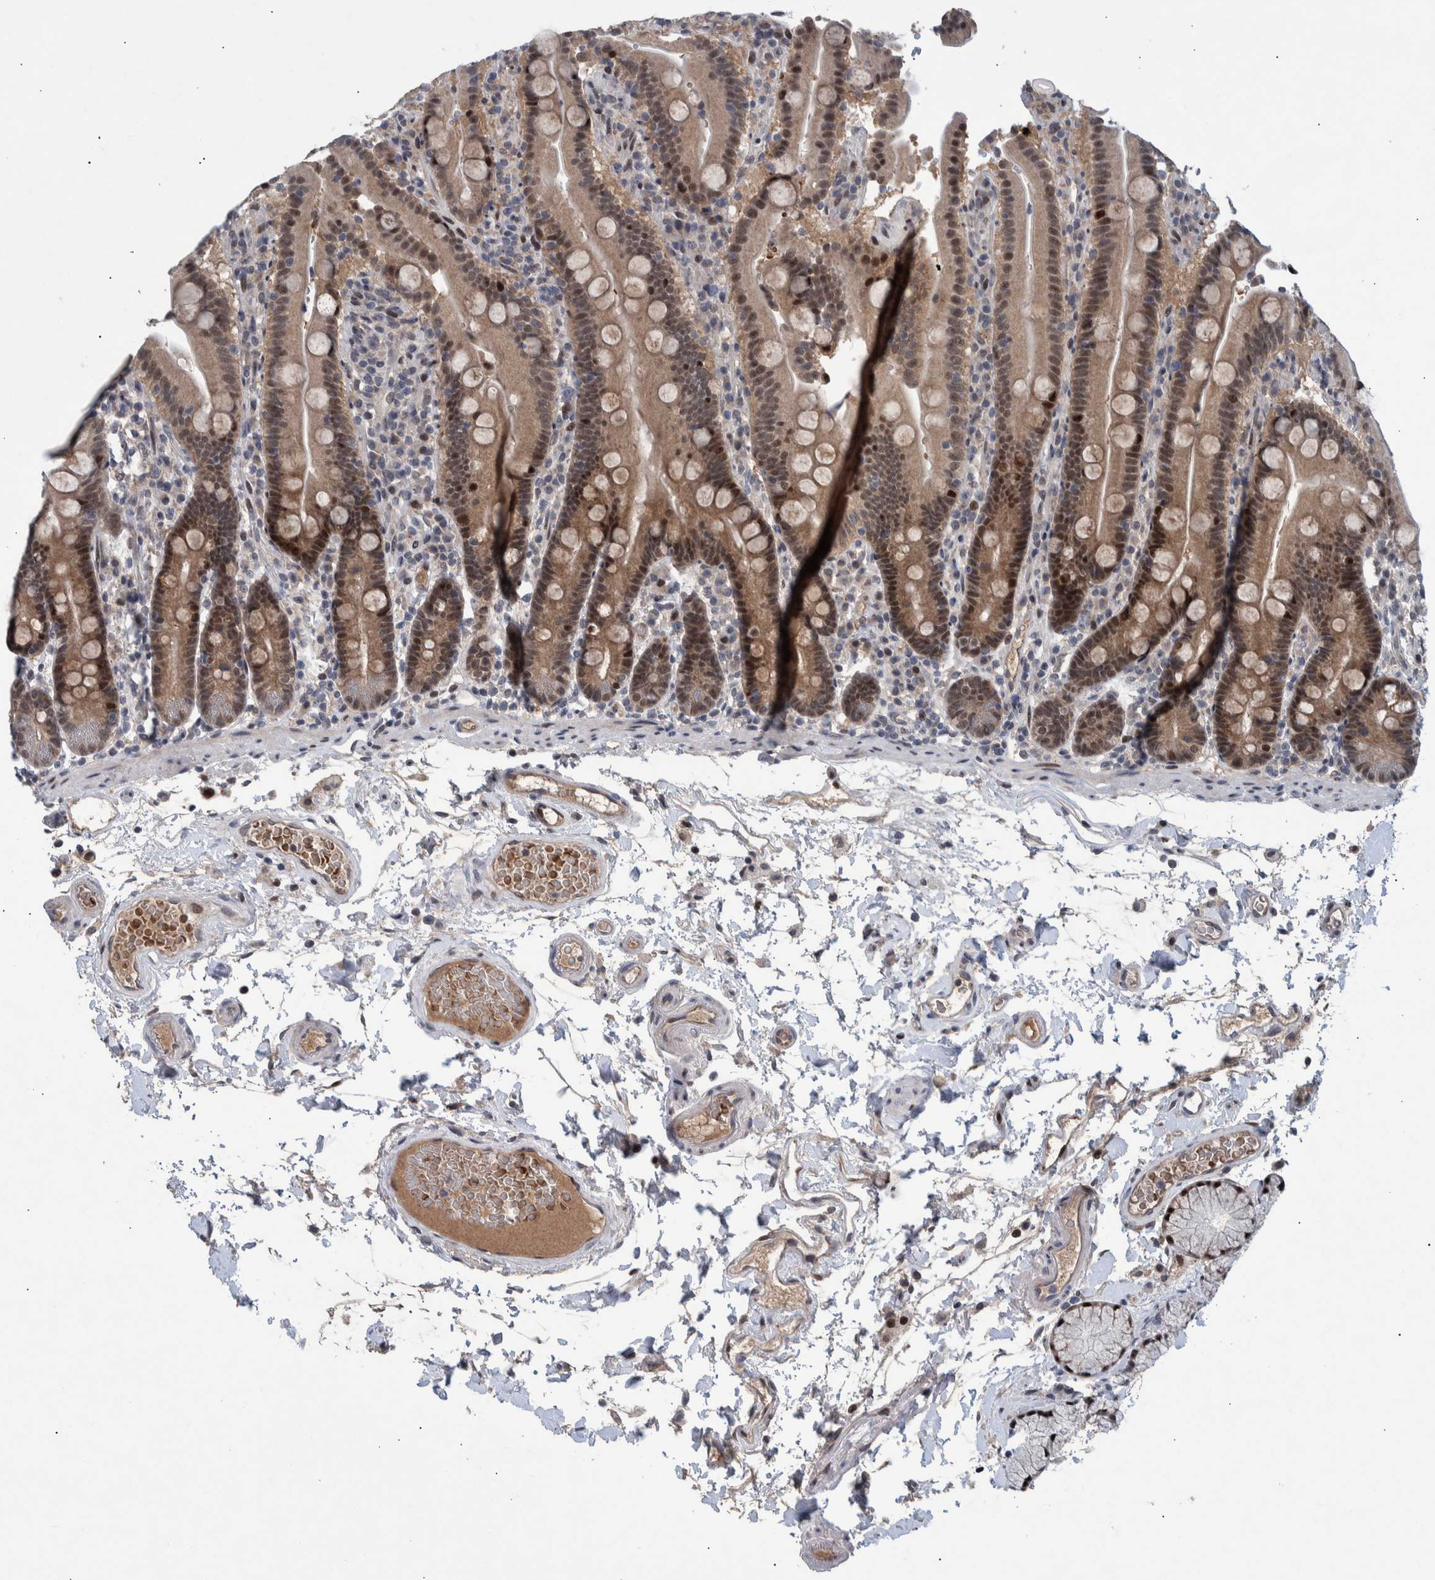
{"staining": {"intensity": "strong", "quantity": ">75%", "location": "cytoplasmic/membranous,nuclear"}, "tissue": "duodenum", "cell_type": "Glandular cells", "image_type": "normal", "snomed": [{"axis": "morphology", "description": "Normal tissue, NOS"}, {"axis": "topography", "description": "Small intestine, NOS"}], "caption": "A micrograph of human duodenum stained for a protein reveals strong cytoplasmic/membranous,nuclear brown staining in glandular cells.", "gene": "ESRP1", "patient": {"sex": "female", "age": 71}}